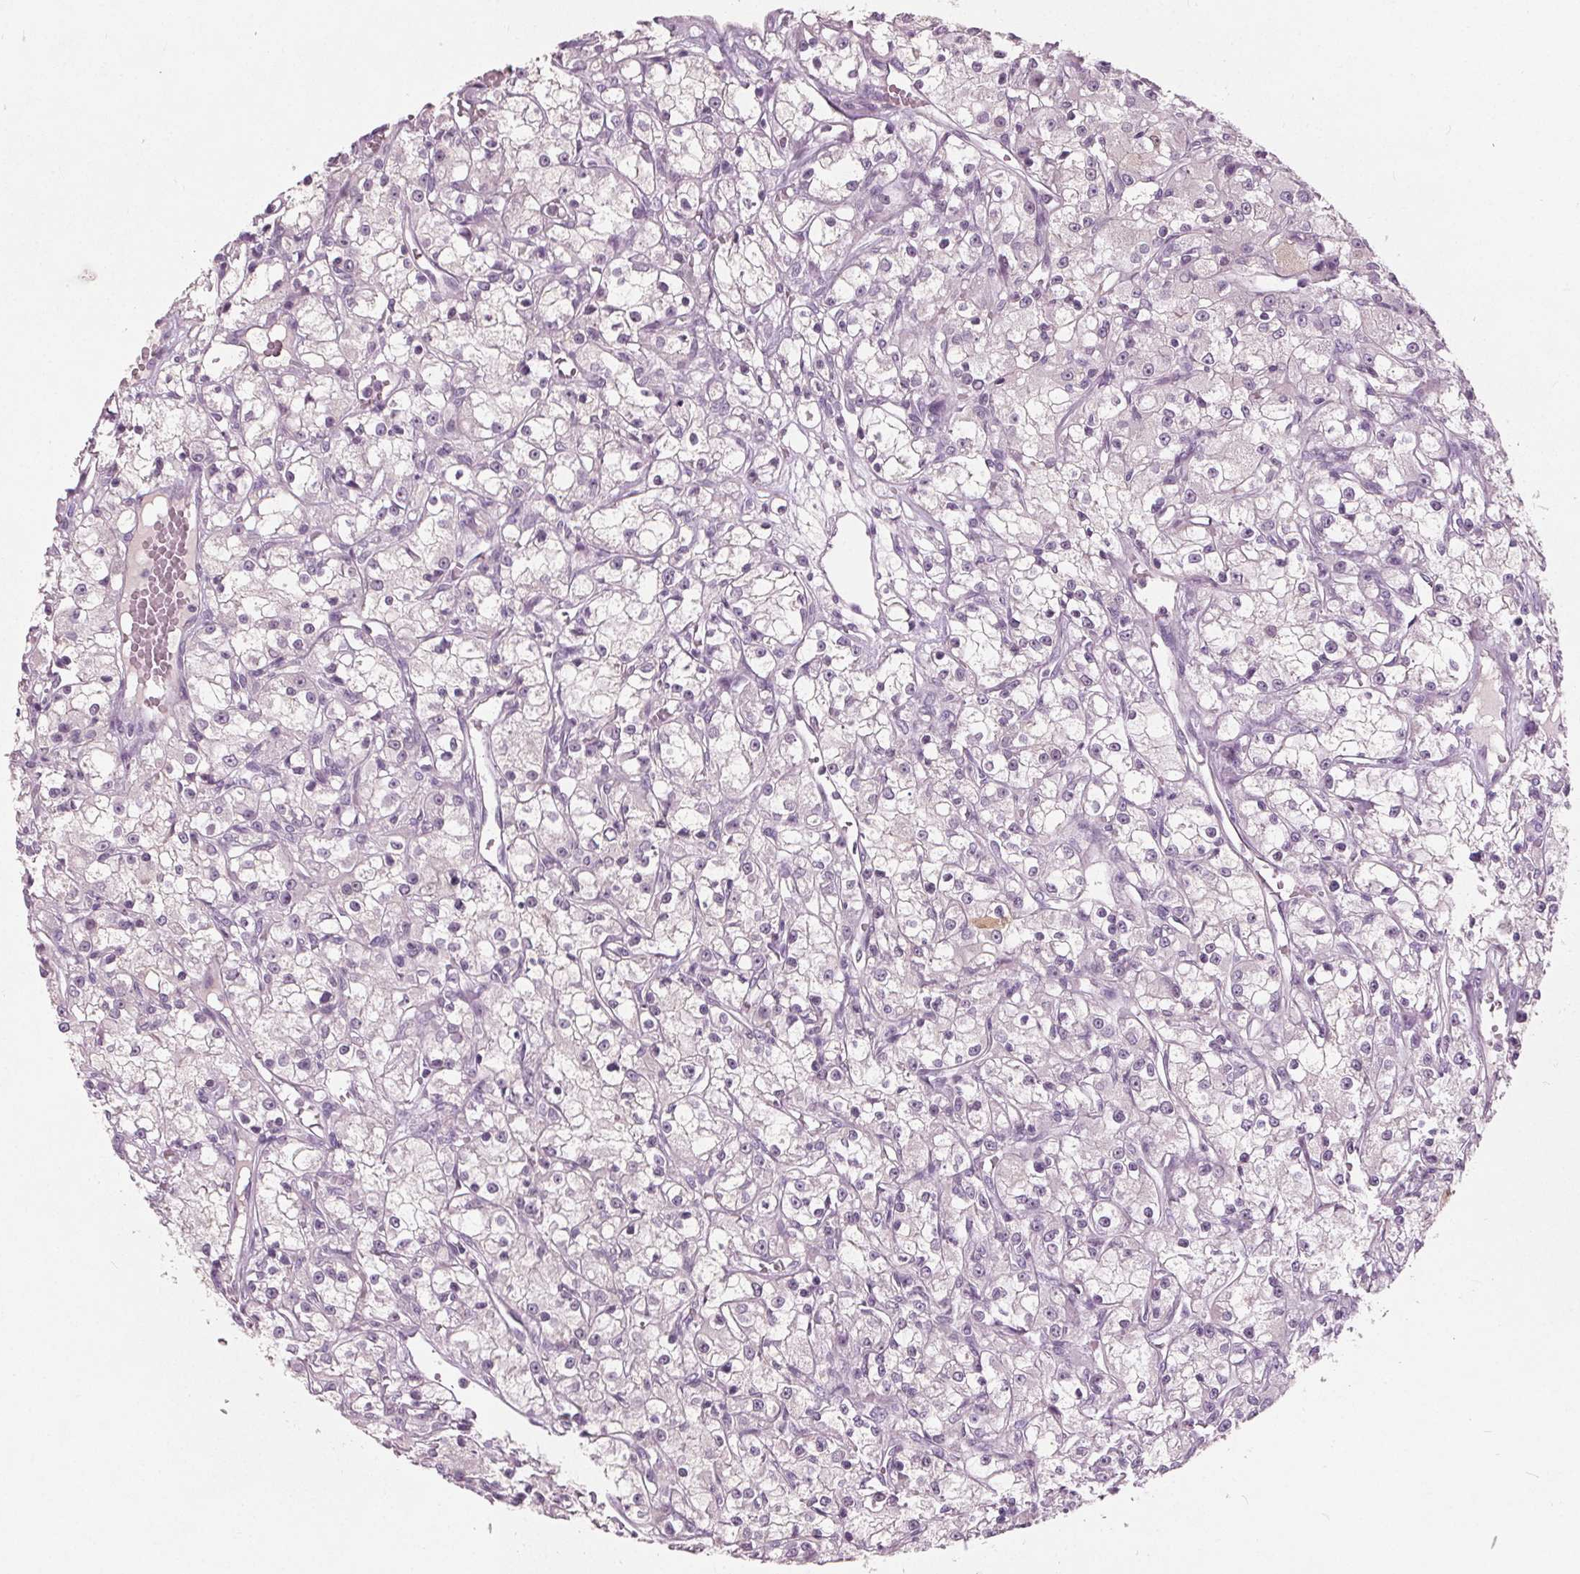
{"staining": {"intensity": "negative", "quantity": "none", "location": "none"}, "tissue": "renal cancer", "cell_type": "Tumor cells", "image_type": "cancer", "snomed": [{"axis": "morphology", "description": "Adenocarcinoma, NOS"}, {"axis": "topography", "description": "Kidney"}], "caption": "Micrograph shows no protein expression in tumor cells of renal cancer (adenocarcinoma) tissue. Brightfield microscopy of immunohistochemistry stained with DAB (3,3'-diaminobenzidine) (brown) and hematoxylin (blue), captured at high magnification.", "gene": "TKFC", "patient": {"sex": "female", "age": 59}}